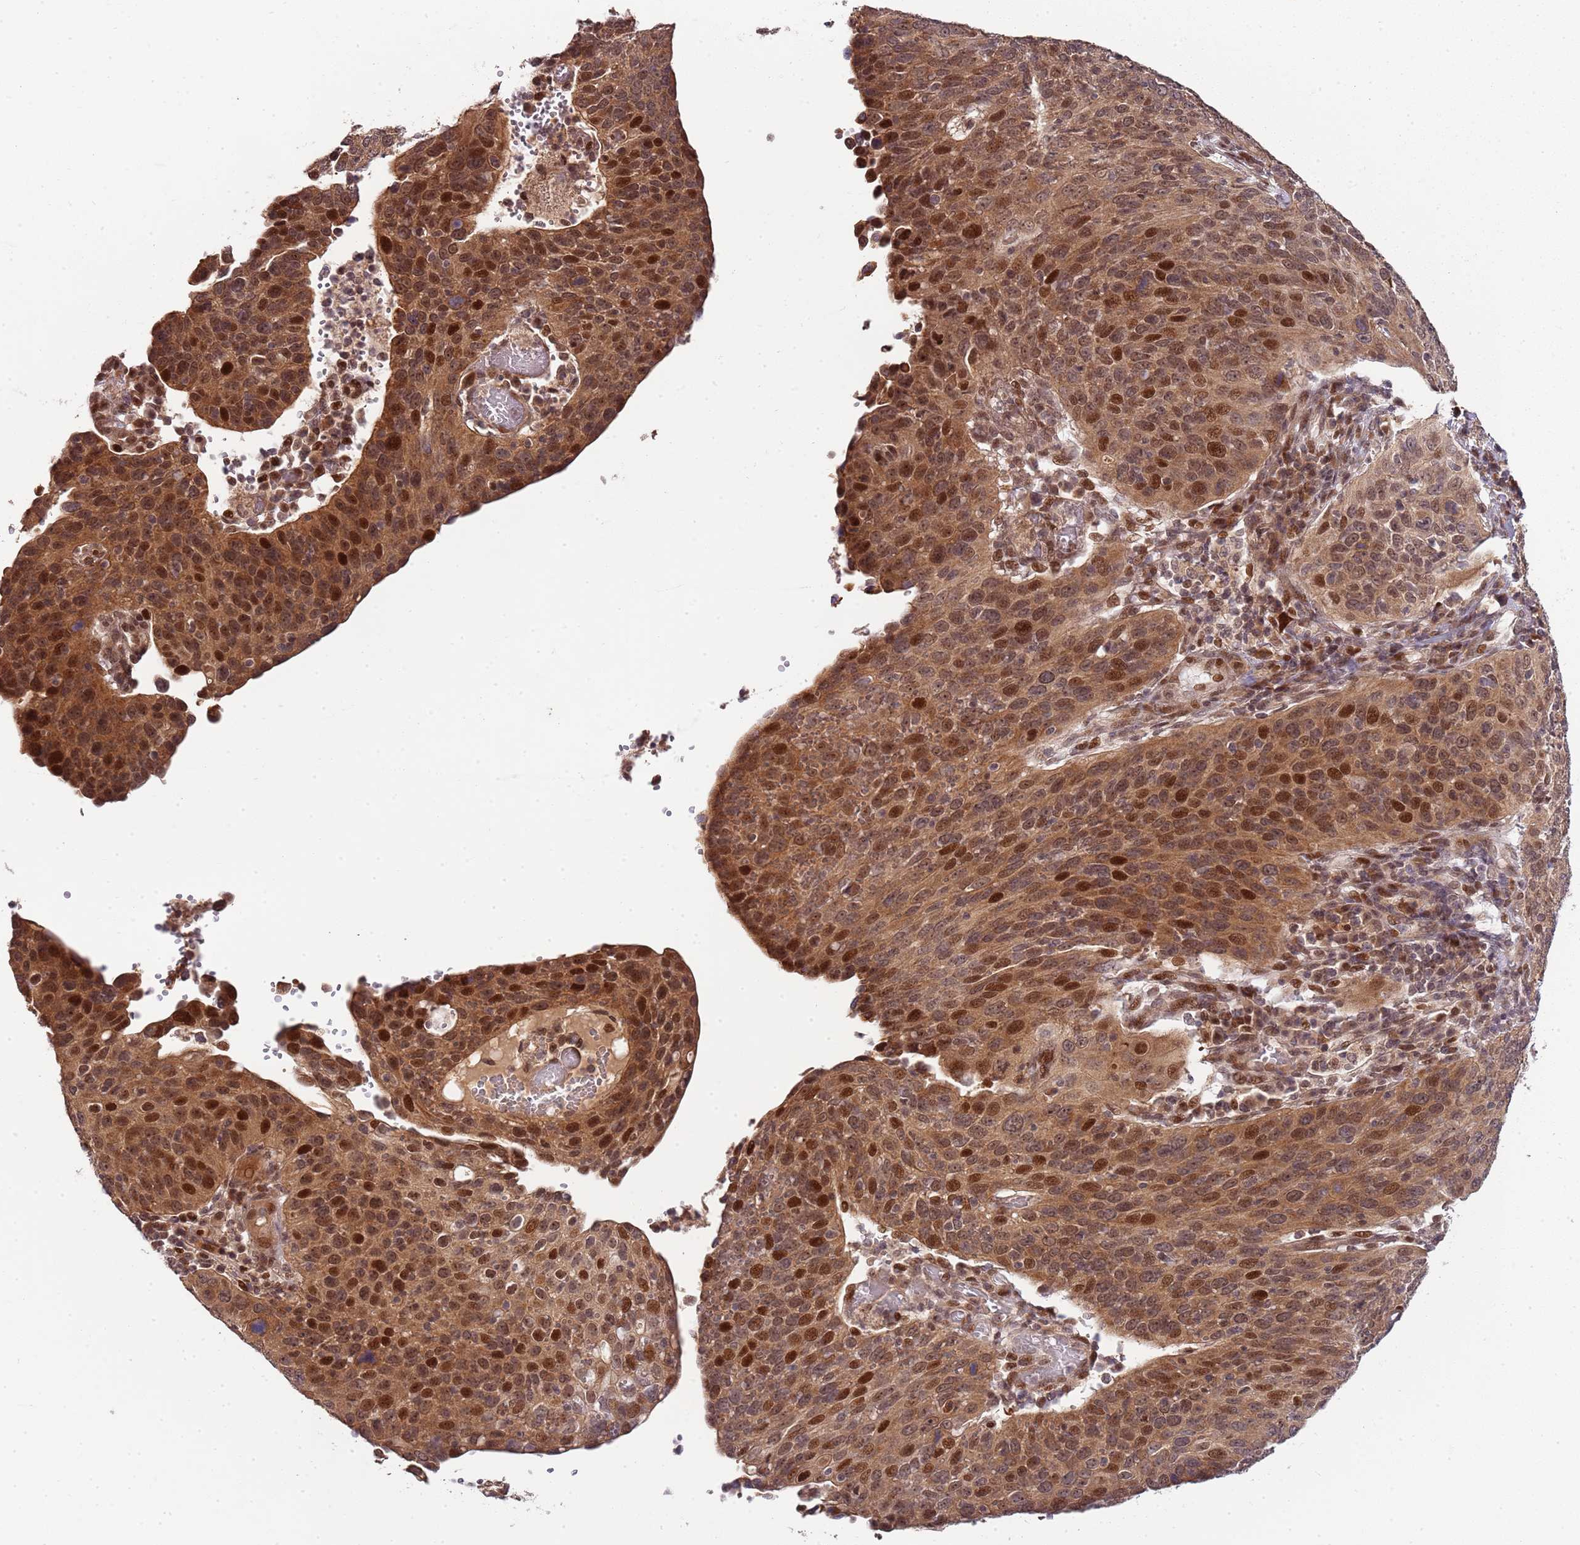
{"staining": {"intensity": "moderate", "quantity": ">75%", "location": "cytoplasmic/membranous,nuclear"}, "tissue": "cervical cancer", "cell_type": "Tumor cells", "image_type": "cancer", "snomed": [{"axis": "morphology", "description": "Squamous cell carcinoma, NOS"}, {"axis": "topography", "description": "Cervix"}], "caption": "Protein positivity by immunohistochemistry reveals moderate cytoplasmic/membranous and nuclear staining in about >75% of tumor cells in cervical cancer (squamous cell carcinoma).", "gene": "EDC3", "patient": {"sex": "female", "age": 36}}